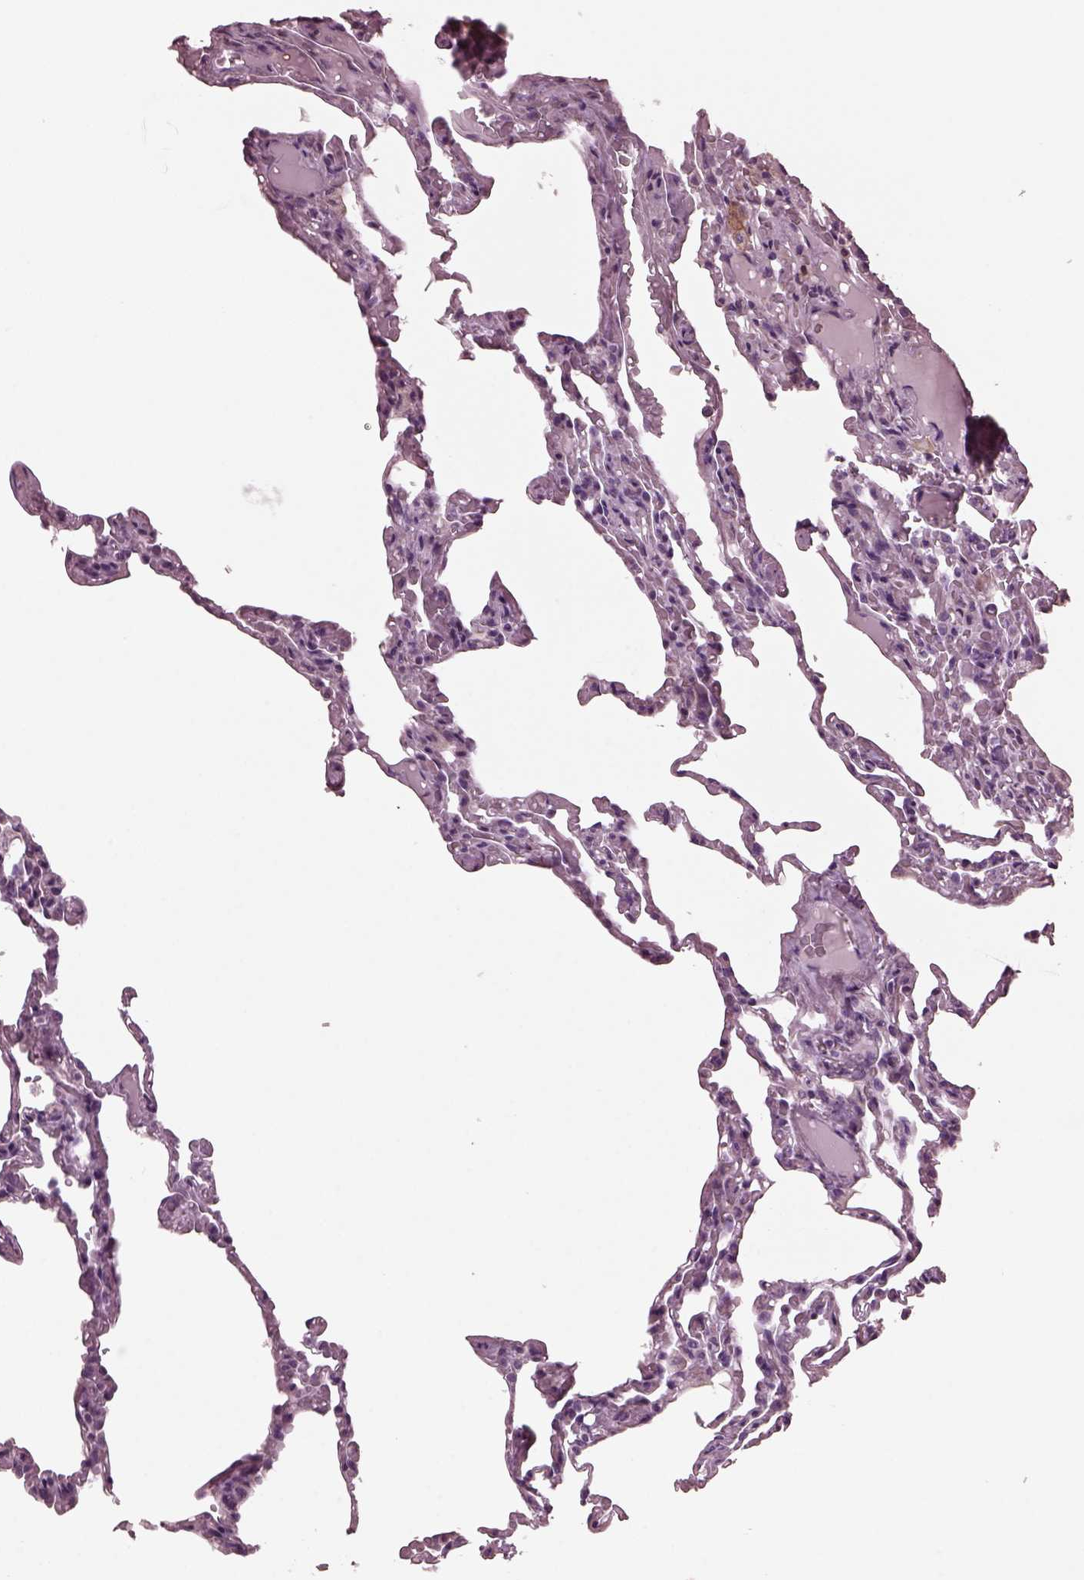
{"staining": {"intensity": "negative", "quantity": "none", "location": "none"}, "tissue": "lung", "cell_type": "Alveolar cells", "image_type": "normal", "snomed": [{"axis": "morphology", "description": "Normal tissue, NOS"}, {"axis": "topography", "description": "Lung"}], "caption": "The photomicrograph reveals no staining of alveolar cells in unremarkable lung.", "gene": "GDF11", "patient": {"sex": "female", "age": 43}}